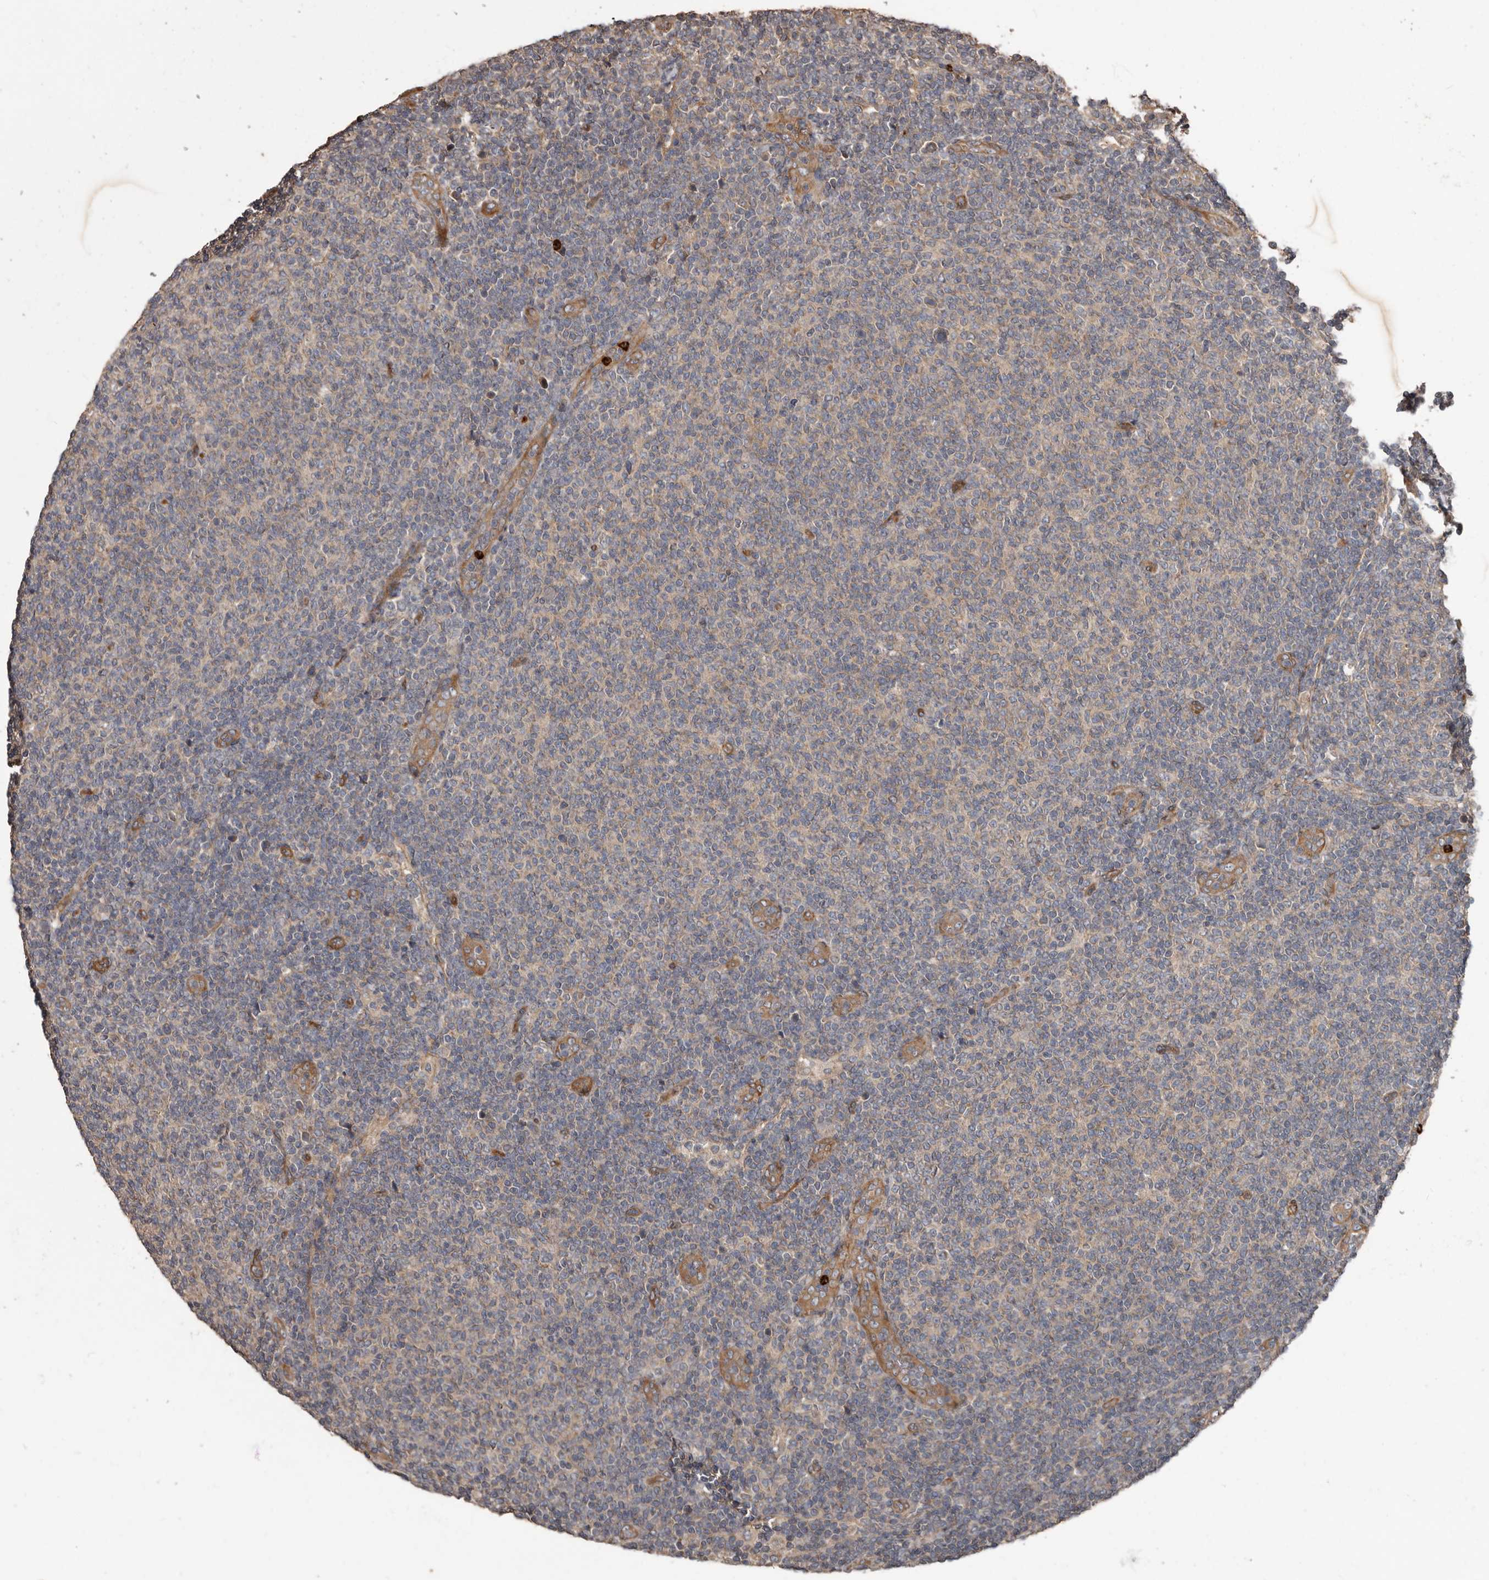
{"staining": {"intensity": "weak", "quantity": "<25%", "location": "cytoplasmic/membranous"}, "tissue": "lymphoma", "cell_type": "Tumor cells", "image_type": "cancer", "snomed": [{"axis": "morphology", "description": "Malignant lymphoma, non-Hodgkin's type, Low grade"}, {"axis": "topography", "description": "Lymph node"}], "caption": "The immunohistochemistry photomicrograph has no significant positivity in tumor cells of malignant lymphoma, non-Hodgkin's type (low-grade) tissue.", "gene": "ARHGEF5", "patient": {"sex": "male", "age": 66}}